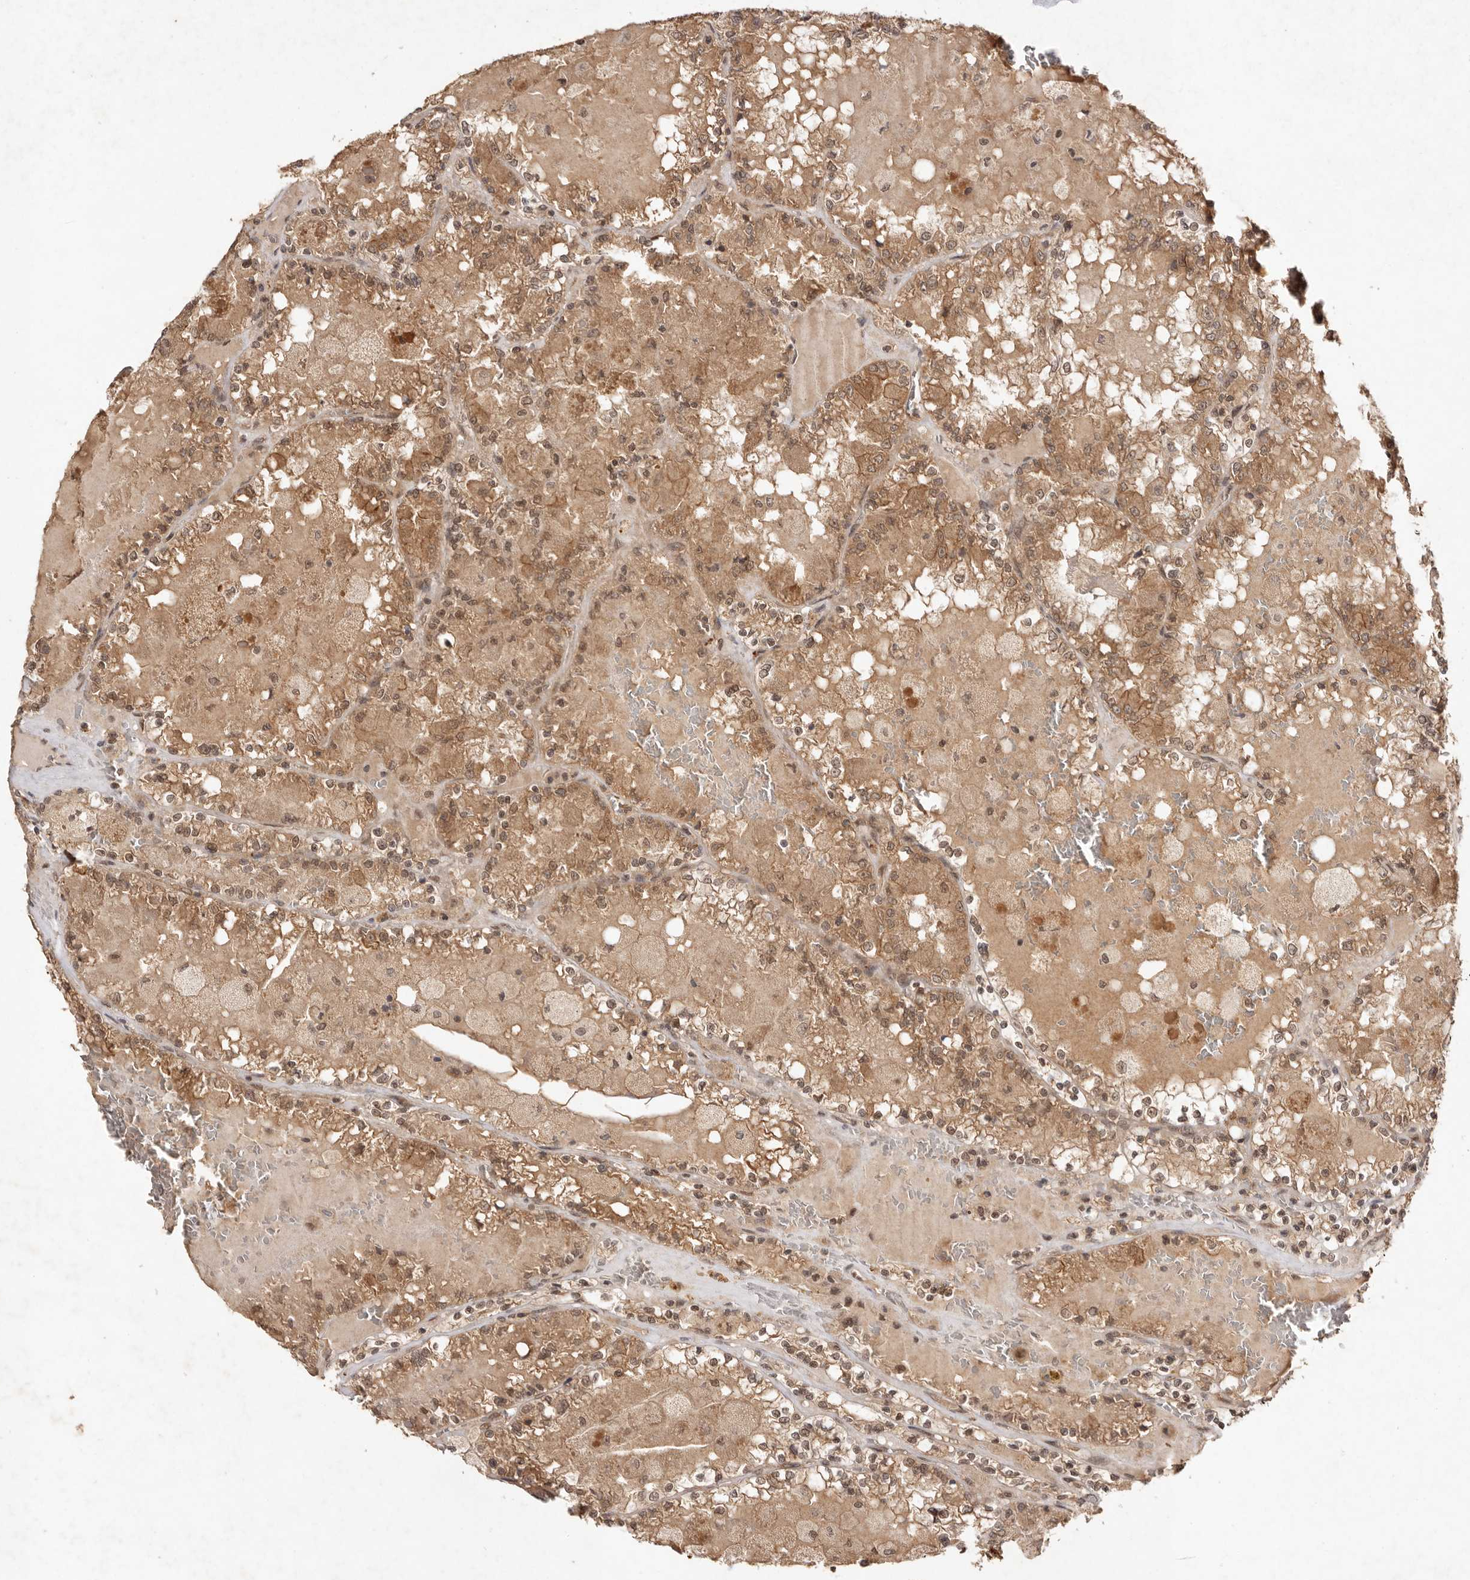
{"staining": {"intensity": "moderate", "quantity": ">75%", "location": "cytoplasmic/membranous,nuclear"}, "tissue": "renal cancer", "cell_type": "Tumor cells", "image_type": "cancer", "snomed": [{"axis": "morphology", "description": "Adenocarcinoma, NOS"}, {"axis": "topography", "description": "Kidney"}], "caption": "A histopathology image of renal cancer stained for a protein shows moderate cytoplasmic/membranous and nuclear brown staining in tumor cells.", "gene": "TARS2", "patient": {"sex": "female", "age": 56}}